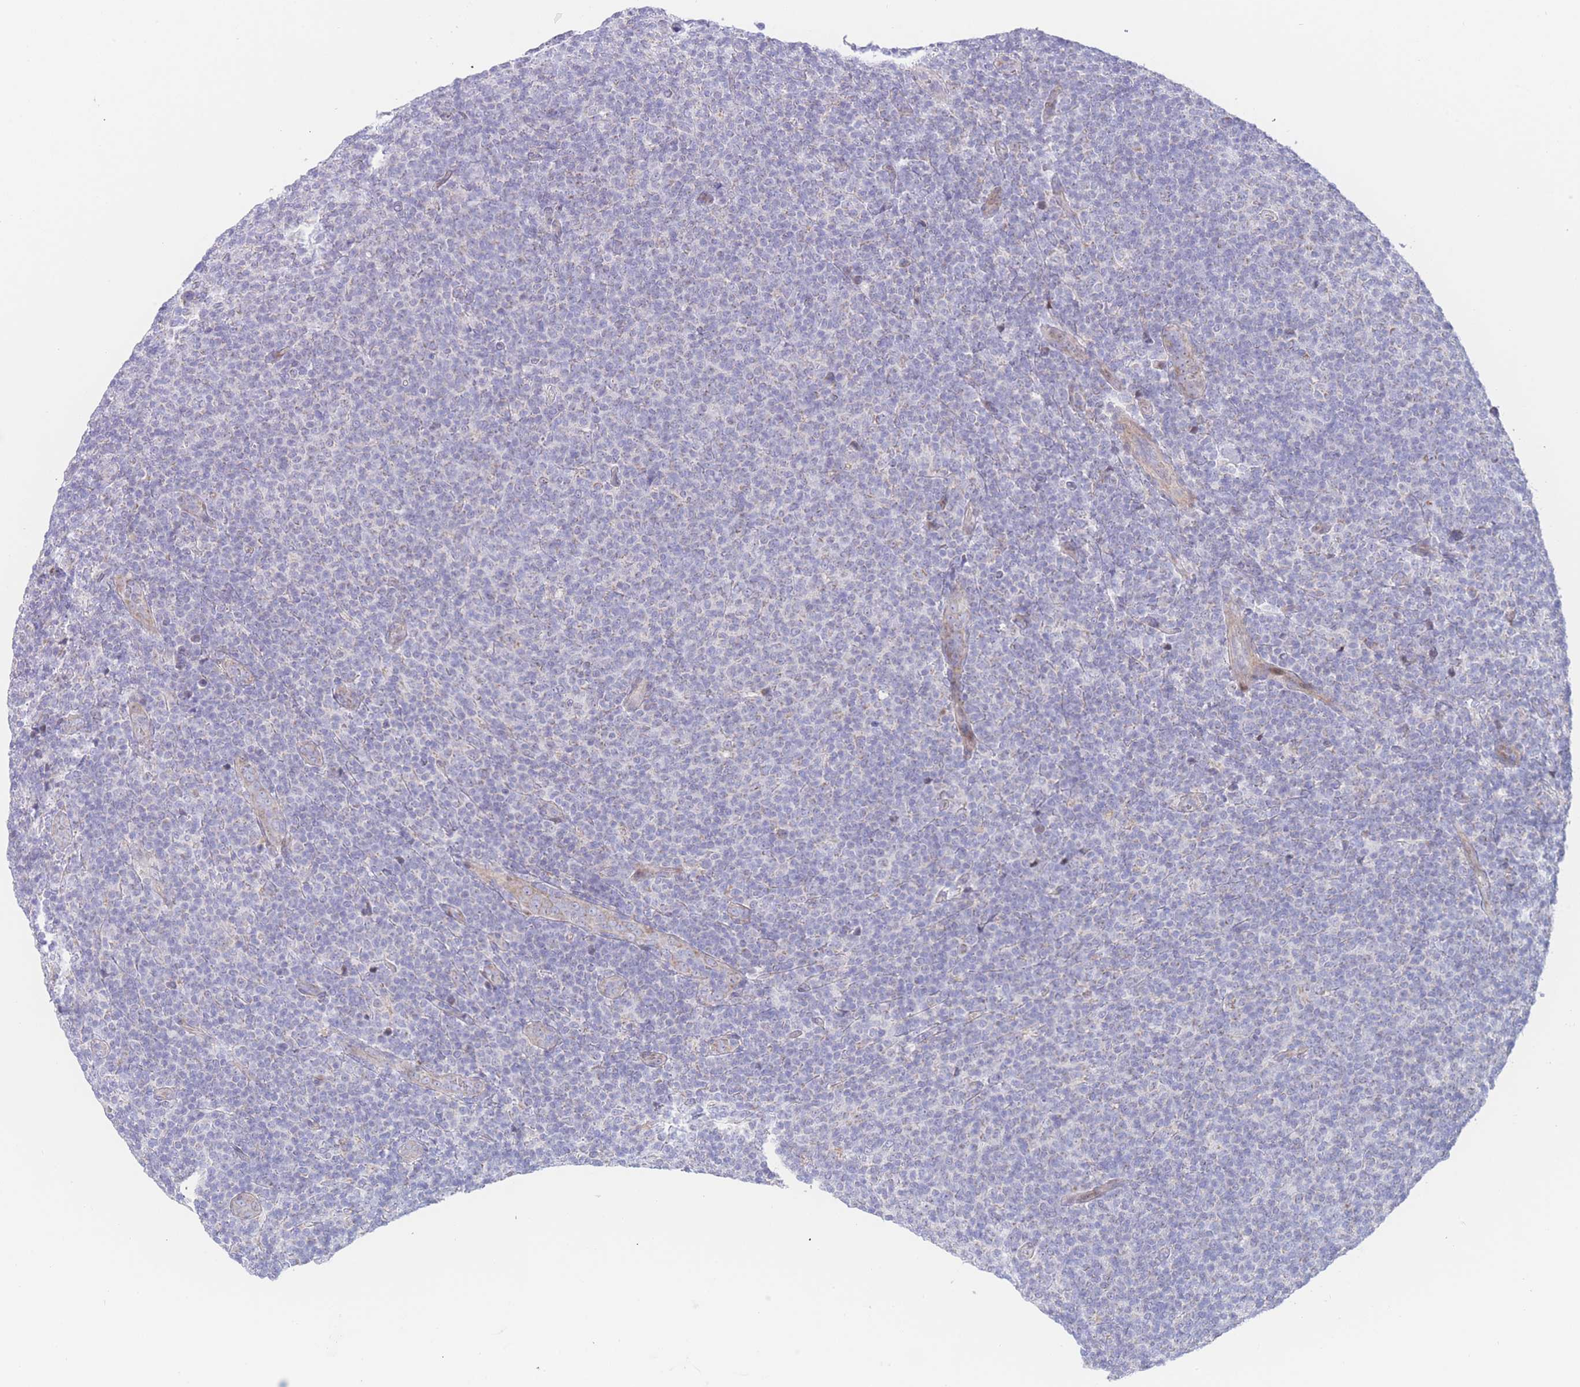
{"staining": {"intensity": "negative", "quantity": "none", "location": "none"}, "tissue": "lymphoma", "cell_type": "Tumor cells", "image_type": "cancer", "snomed": [{"axis": "morphology", "description": "Malignant lymphoma, non-Hodgkin's type, Low grade"}, {"axis": "topography", "description": "Lymph node"}], "caption": "Lymphoma was stained to show a protein in brown. There is no significant staining in tumor cells. The staining is performed using DAB brown chromogen with nuclei counter-stained in using hematoxylin.", "gene": "GPAM", "patient": {"sex": "male", "age": 66}}